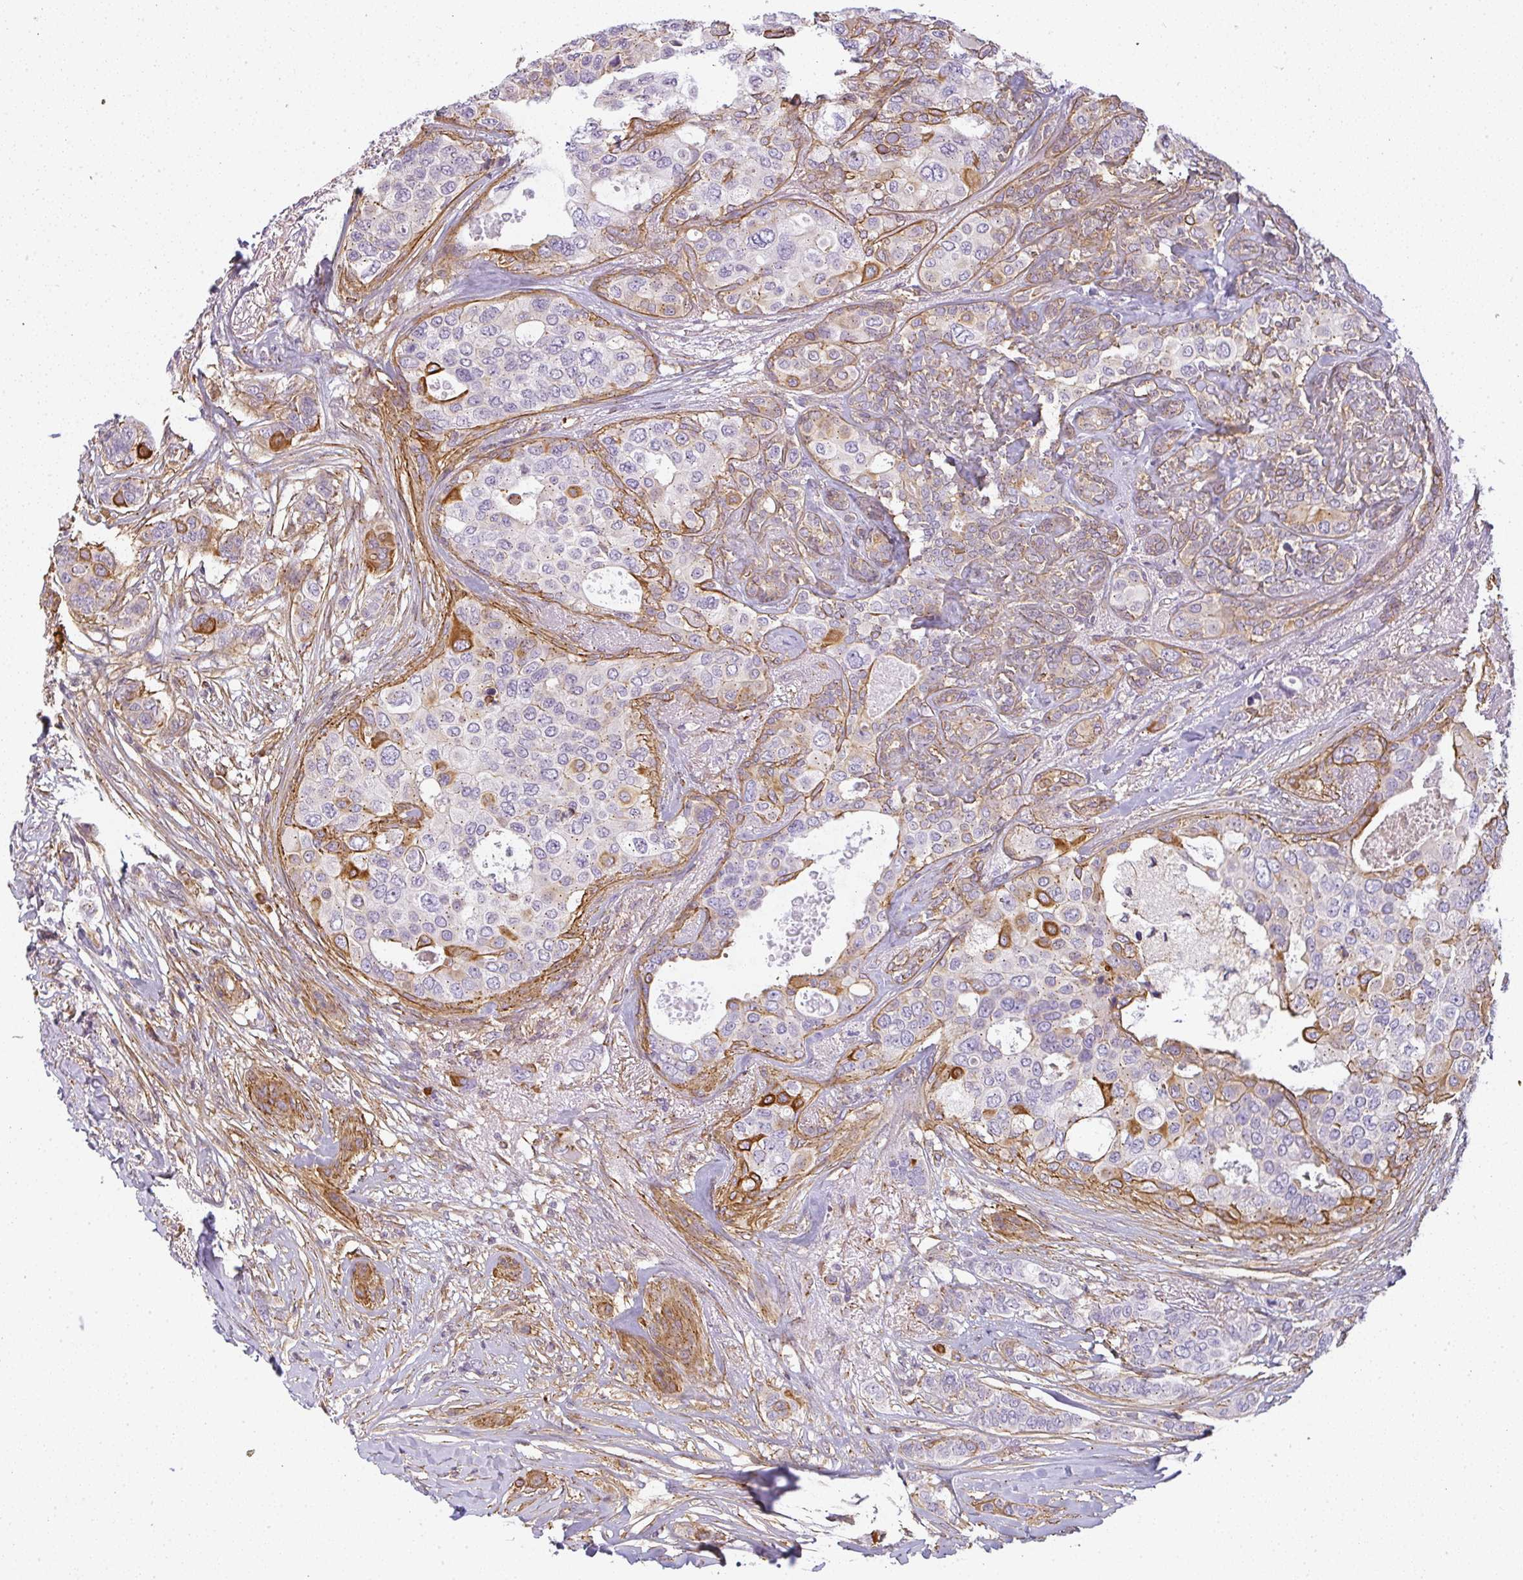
{"staining": {"intensity": "weak", "quantity": "<25%", "location": "cytoplasmic/membranous"}, "tissue": "breast cancer", "cell_type": "Tumor cells", "image_type": "cancer", "snomed": [{"axis": "morphology", "description": "Lobular carcinoma"}, {"axis": "topography", "description": "Breast"}], "caption": "DAB (3,3'-diaminobenzidine) immunohistochemical staining of breast cancer (lobular carcinoma) shows no significant positivity in tumor cells.", "gene": "SULF1", "patient": {"sex": "female", "age": 51}}